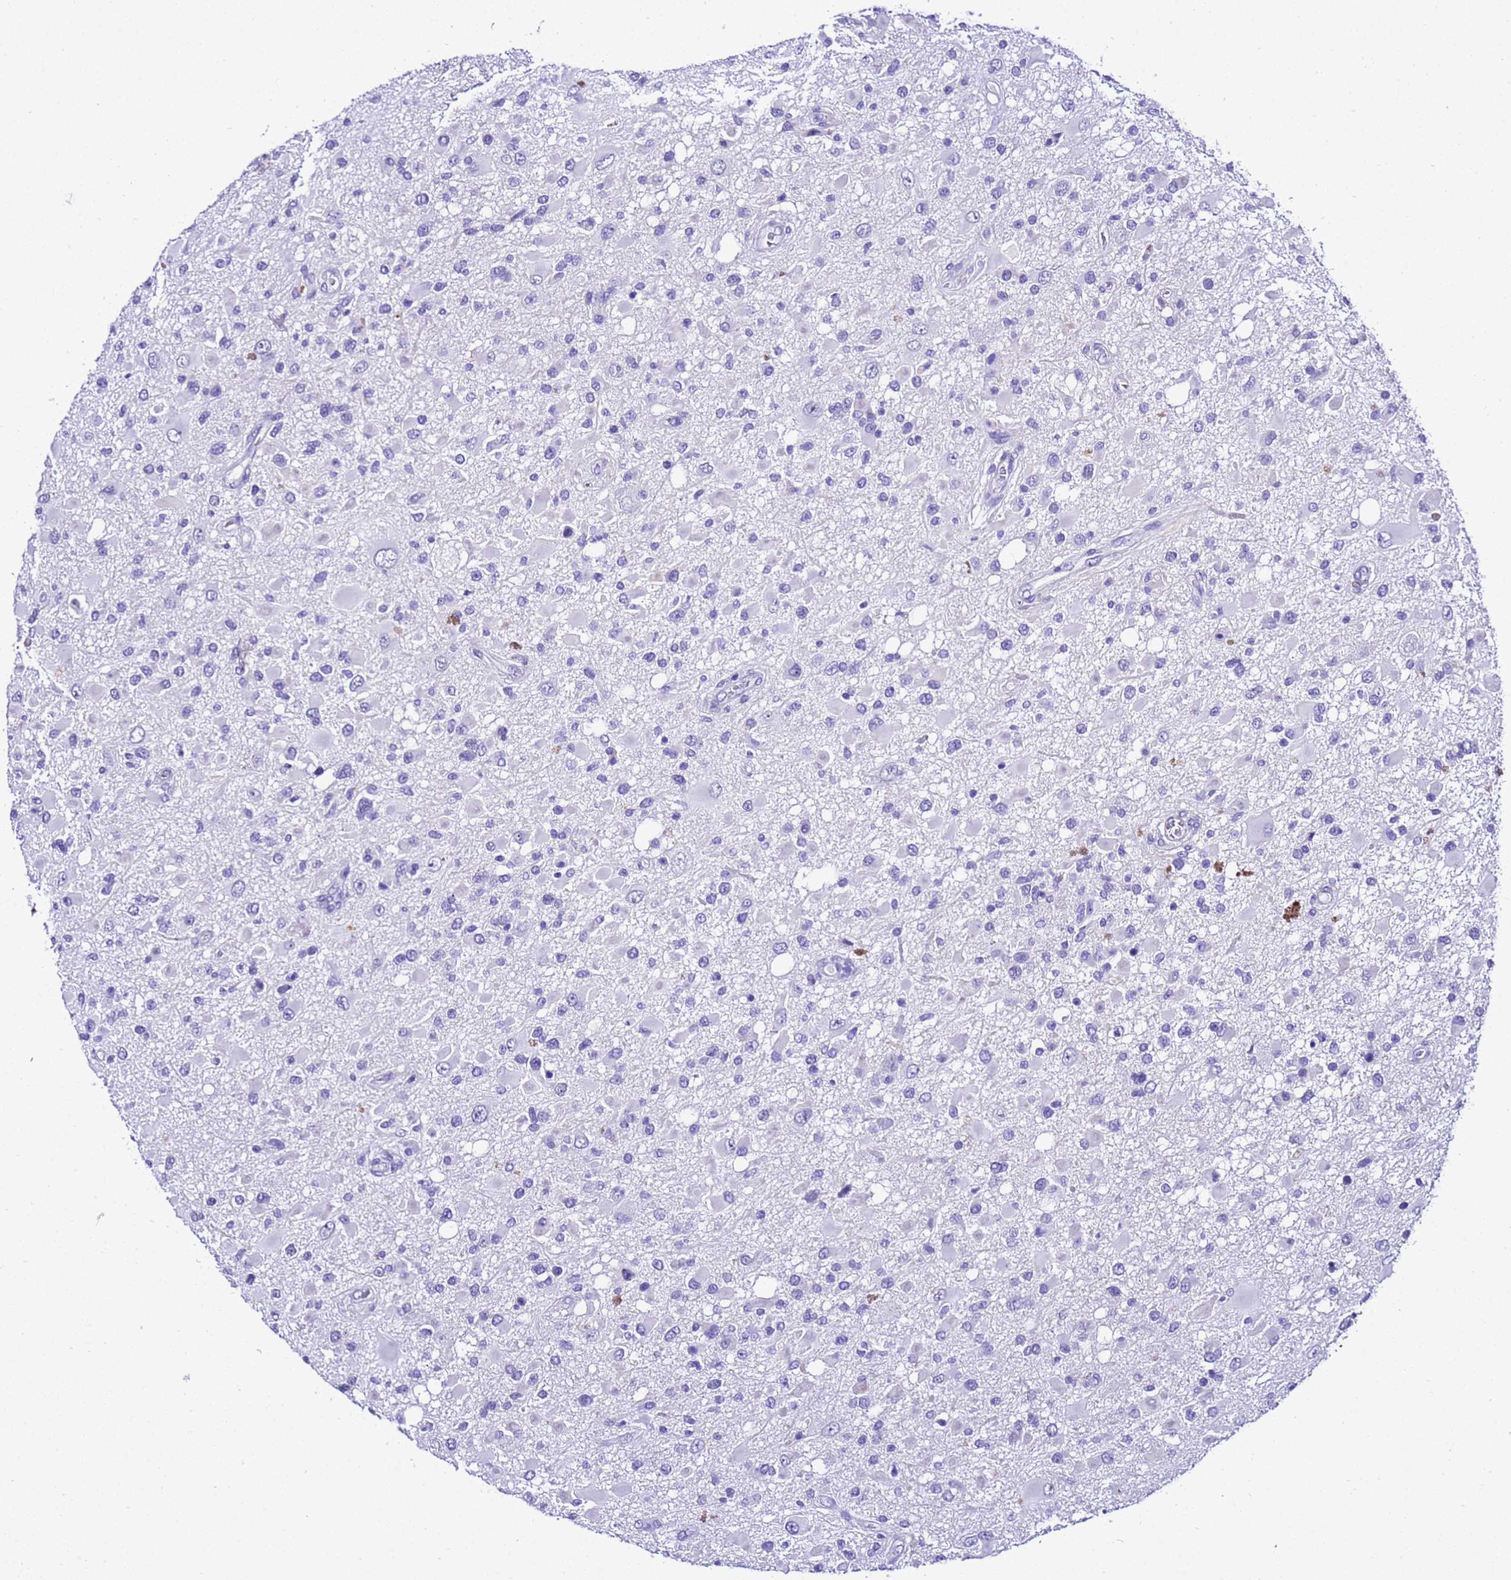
{"staining": {"intensity": "negative", "quantity": "none", "location": "none"}, "tissue": "glioma", "cell_type": "Tumor cells", "image_type": "cancer", "snomed": [{"axis": "morphology", "description": "Glioma, malignant, High grade"}, {"axis": "topography", "description": "Brain"}], "caption": "High power microscopy histopathology image of an immunohistochemistry (IHC) image of malignant glioma (high-grade), revealing no significant positivity in tumor cells.", "gene": "ZNF417", "patient": {"sex": "male", "age": 53}}